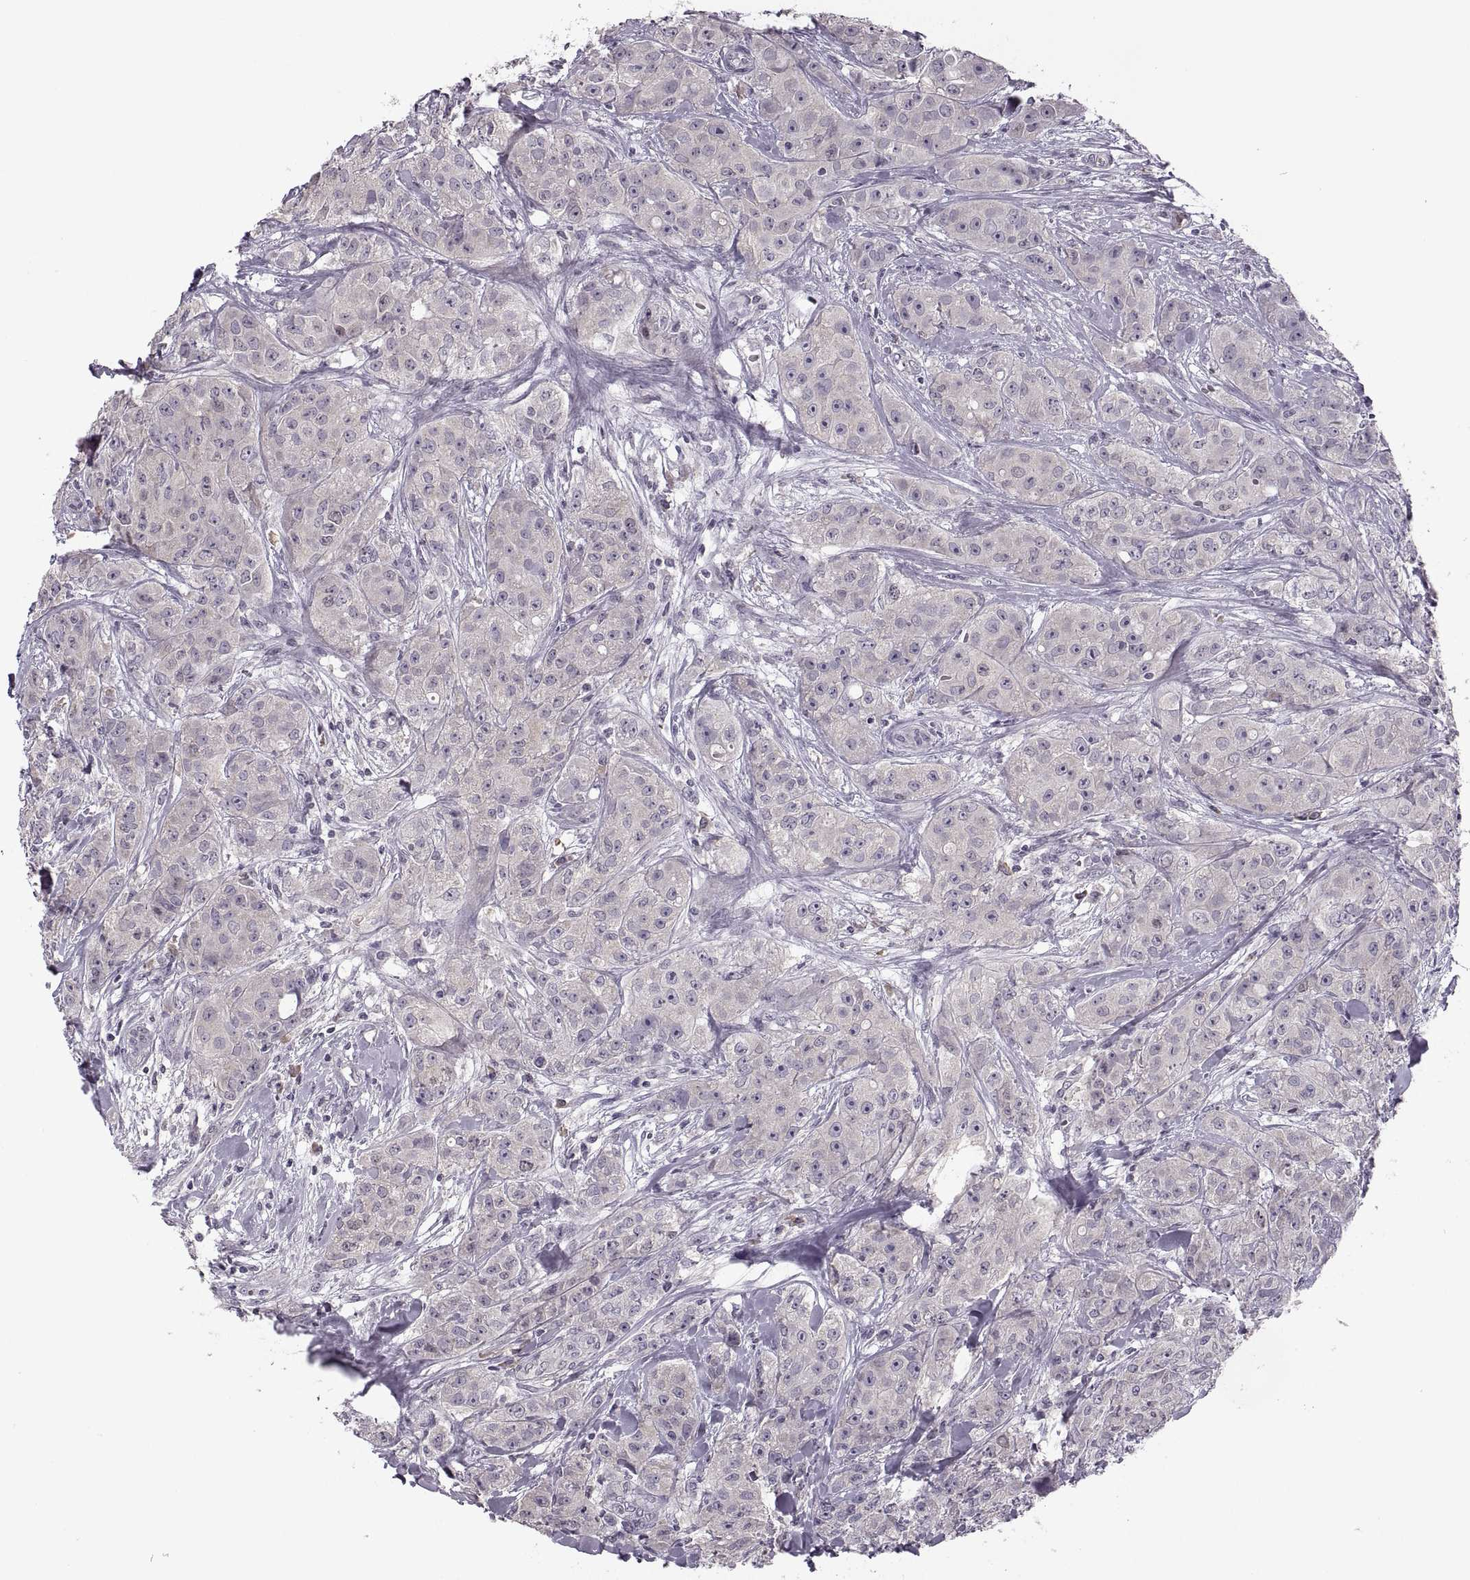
{"staining": {"intensity": "negative", "quantity": "none", "location": "none"}, "tissue": "breast cancer", "cell_type": "Tumor cells", "image_type": "cancer", "snomed": [{"axis": "morphology", "description": "Duct carcinoma"}, {"axis": "topography", "description": "Breast"}], "caption": "The micrograph exhibits no significant staining in tumor cells of infiltrating ductal carcinoma (breast). Brightfield microscopy of IHC stained with DAB (3,3'-diaminobenzidine) (brown) and hematoxylin (blue), captured at high magnification.", "gene": "CACNA1F", "patient": {"sex": "female", "age": 43}}